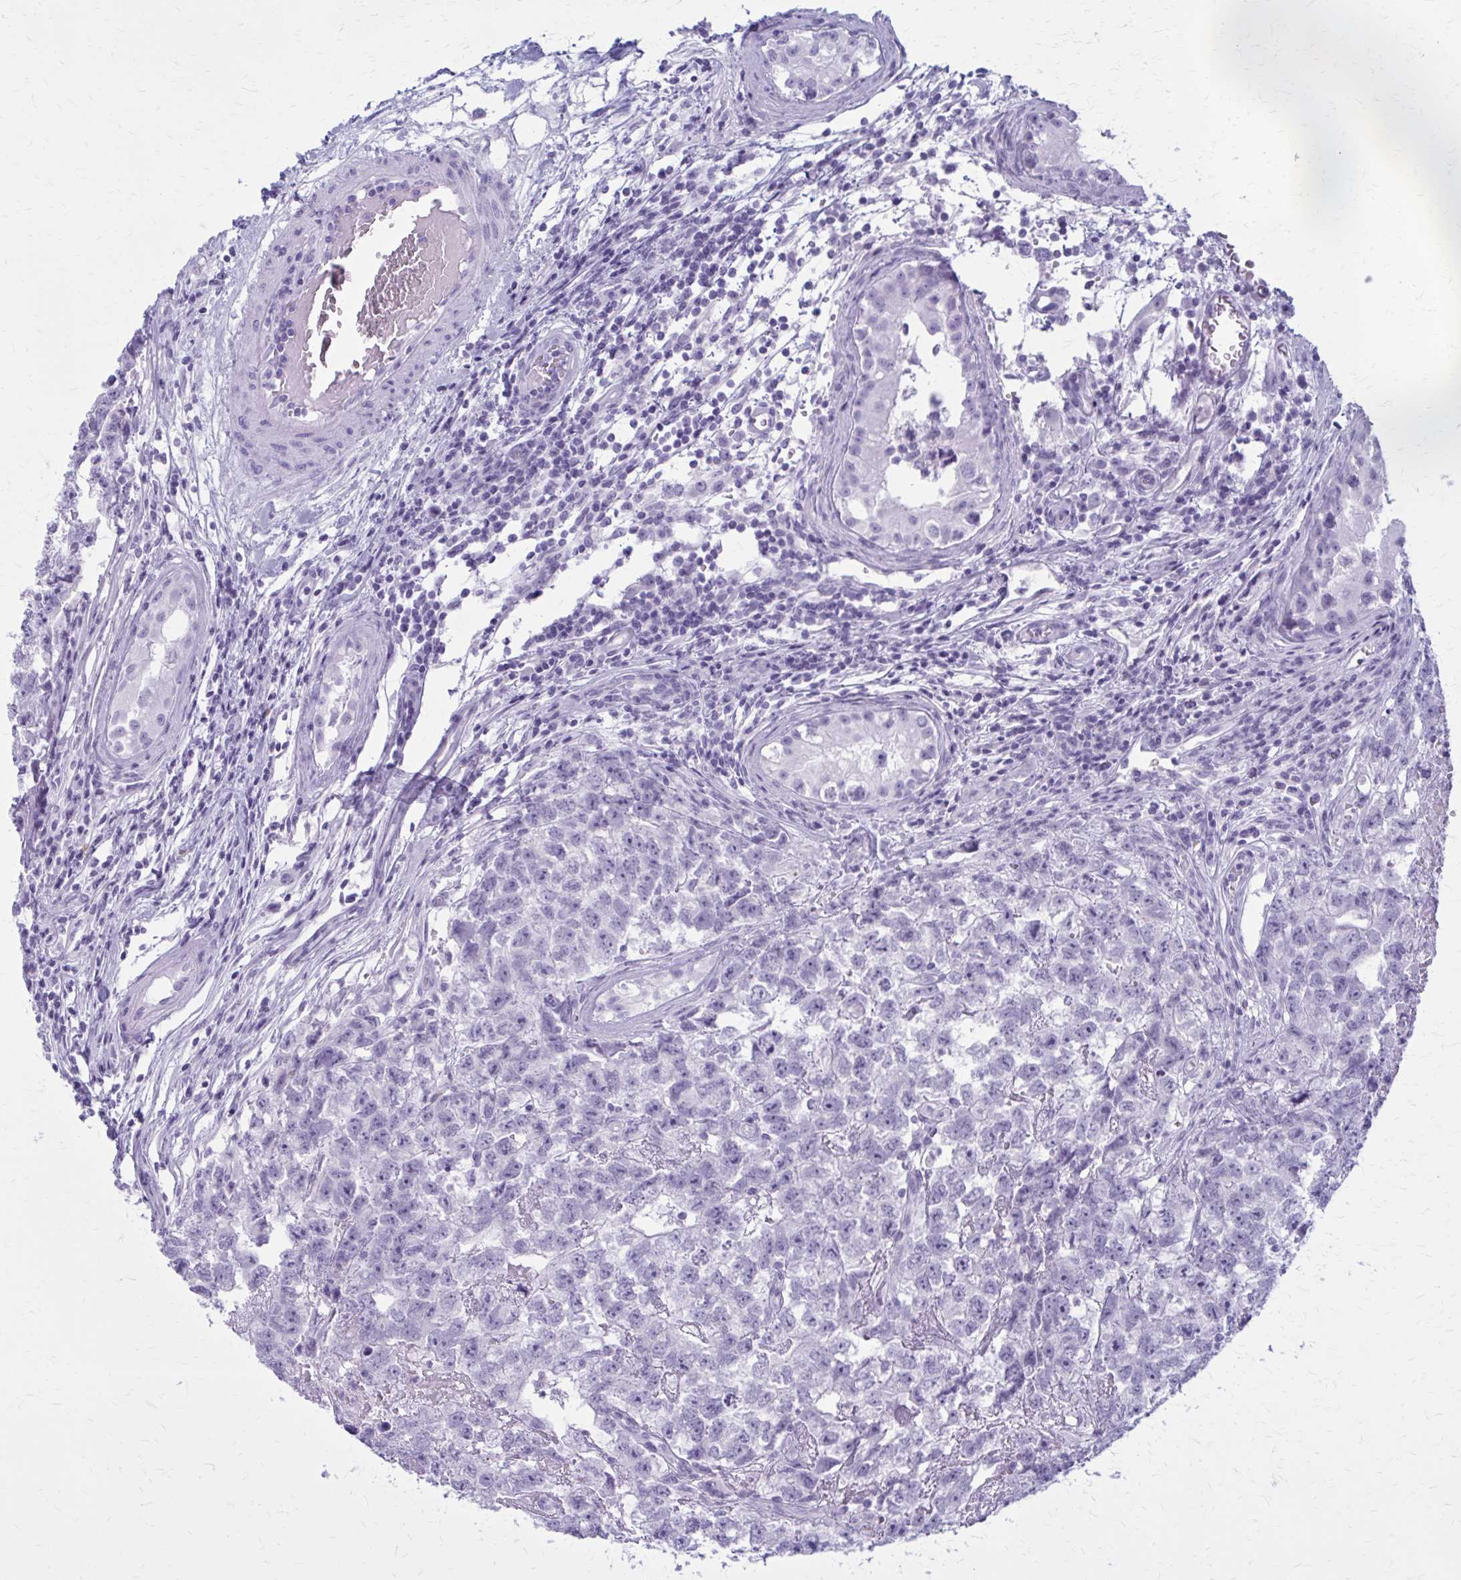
{"staining": {"intensity": "negative", "quantity": "none", "location": "none"}, "tissue": "testis cancer", "cell_type": "Tumor cells", "image_type": "cancer", "snomed": [{"axis": "morphology", "description": "Carcinoma, Embryonal, NOS"}, {"axis": "topography", "description": "Testis"}], "caption": "Tumor cells show no significant protein expression in testis embryonal carcinoma. (Brightfield microscopy of DAB (3,3'-diaminobenzidine) immunohistochemistry at high magnification).", "gene": "ZDHHC7", "patient": {"sex": "male", "age": 22}}